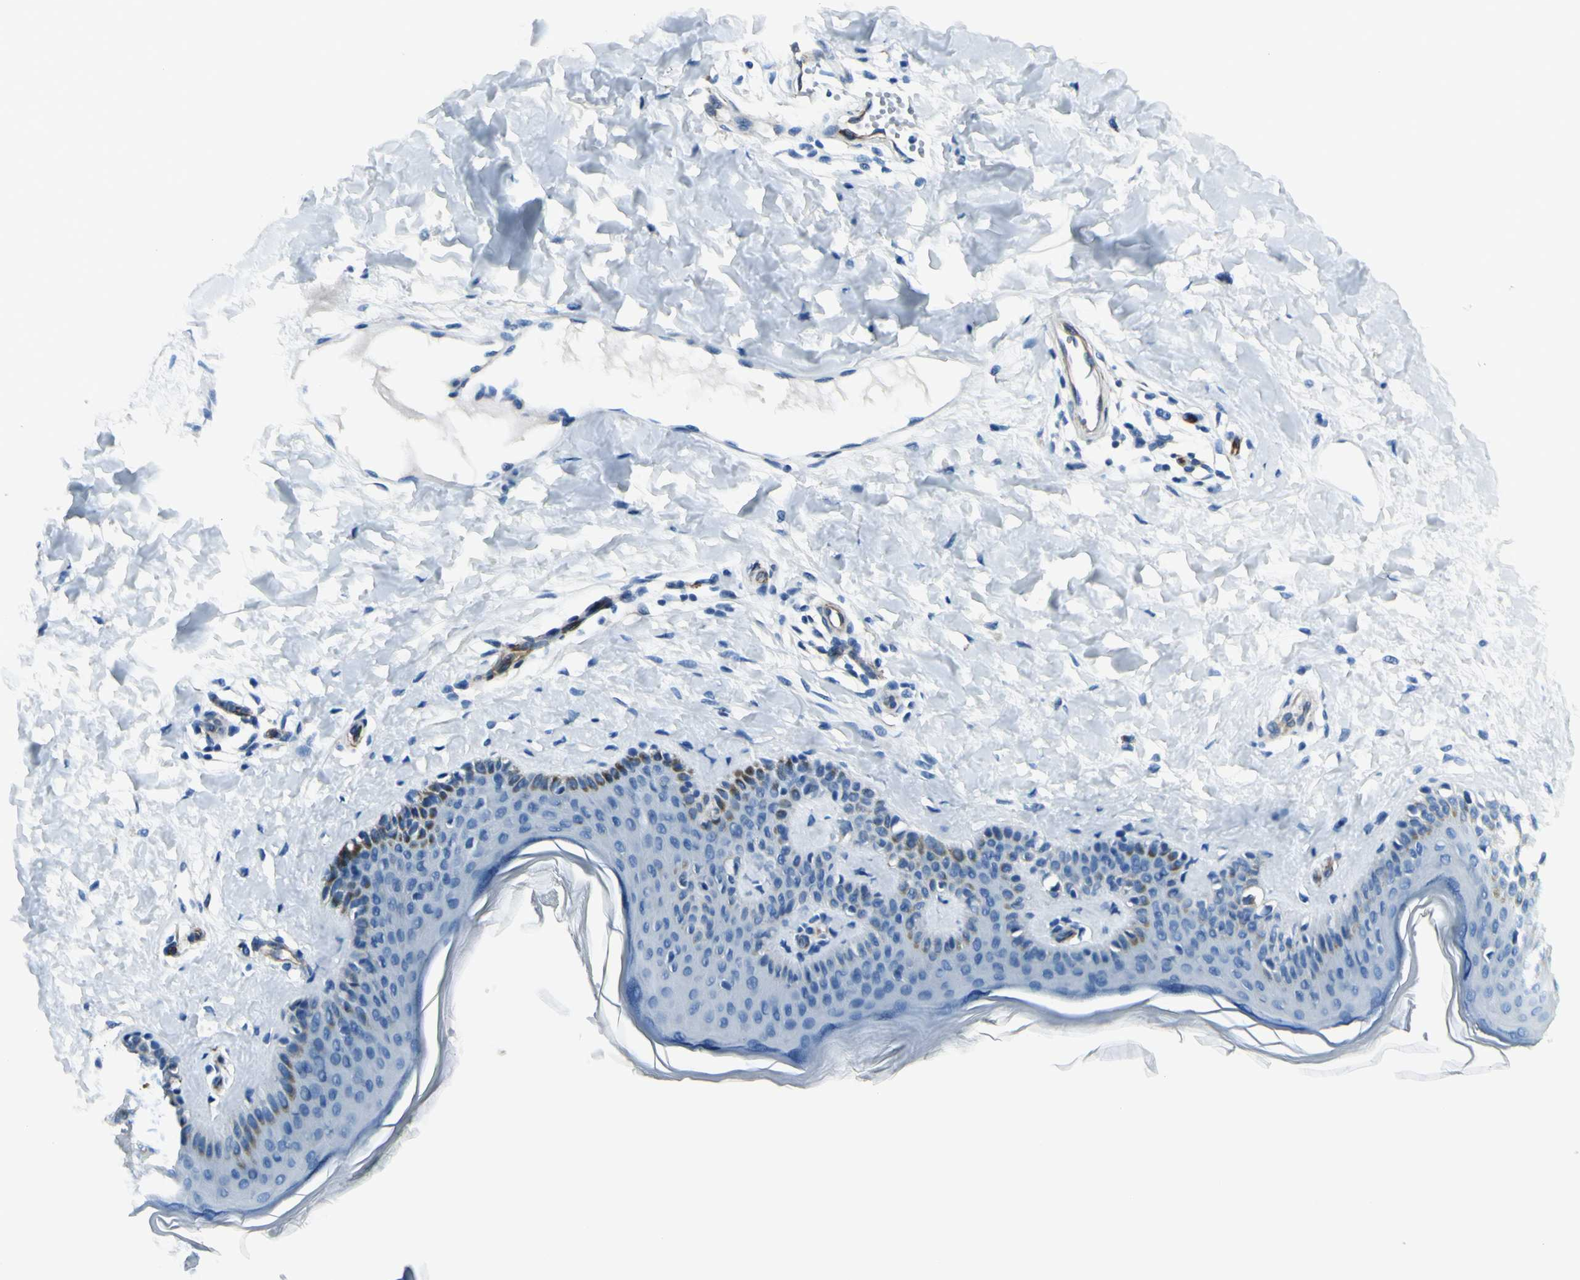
{"staining": {"intensity": "negative", "quantity": "none", "location": "none"}, "tissue": "skin", "cell_type": "Fibroblasts", "image_type": "normal", "snomed": [{"axis": "morphology", "description": "Normal tissue, NOS"}, {"axis": "topography", "description": "Skin"}], "caption": "Immunohistochemistry (IHC) image of unremarkable skin: human skin stained with DAB (3,3'-diaminobenzidine) shows no significant protein positivity in fibroblasts.", "gene": "PTH2R", "patient": {"sex": "male", "age": 16}}